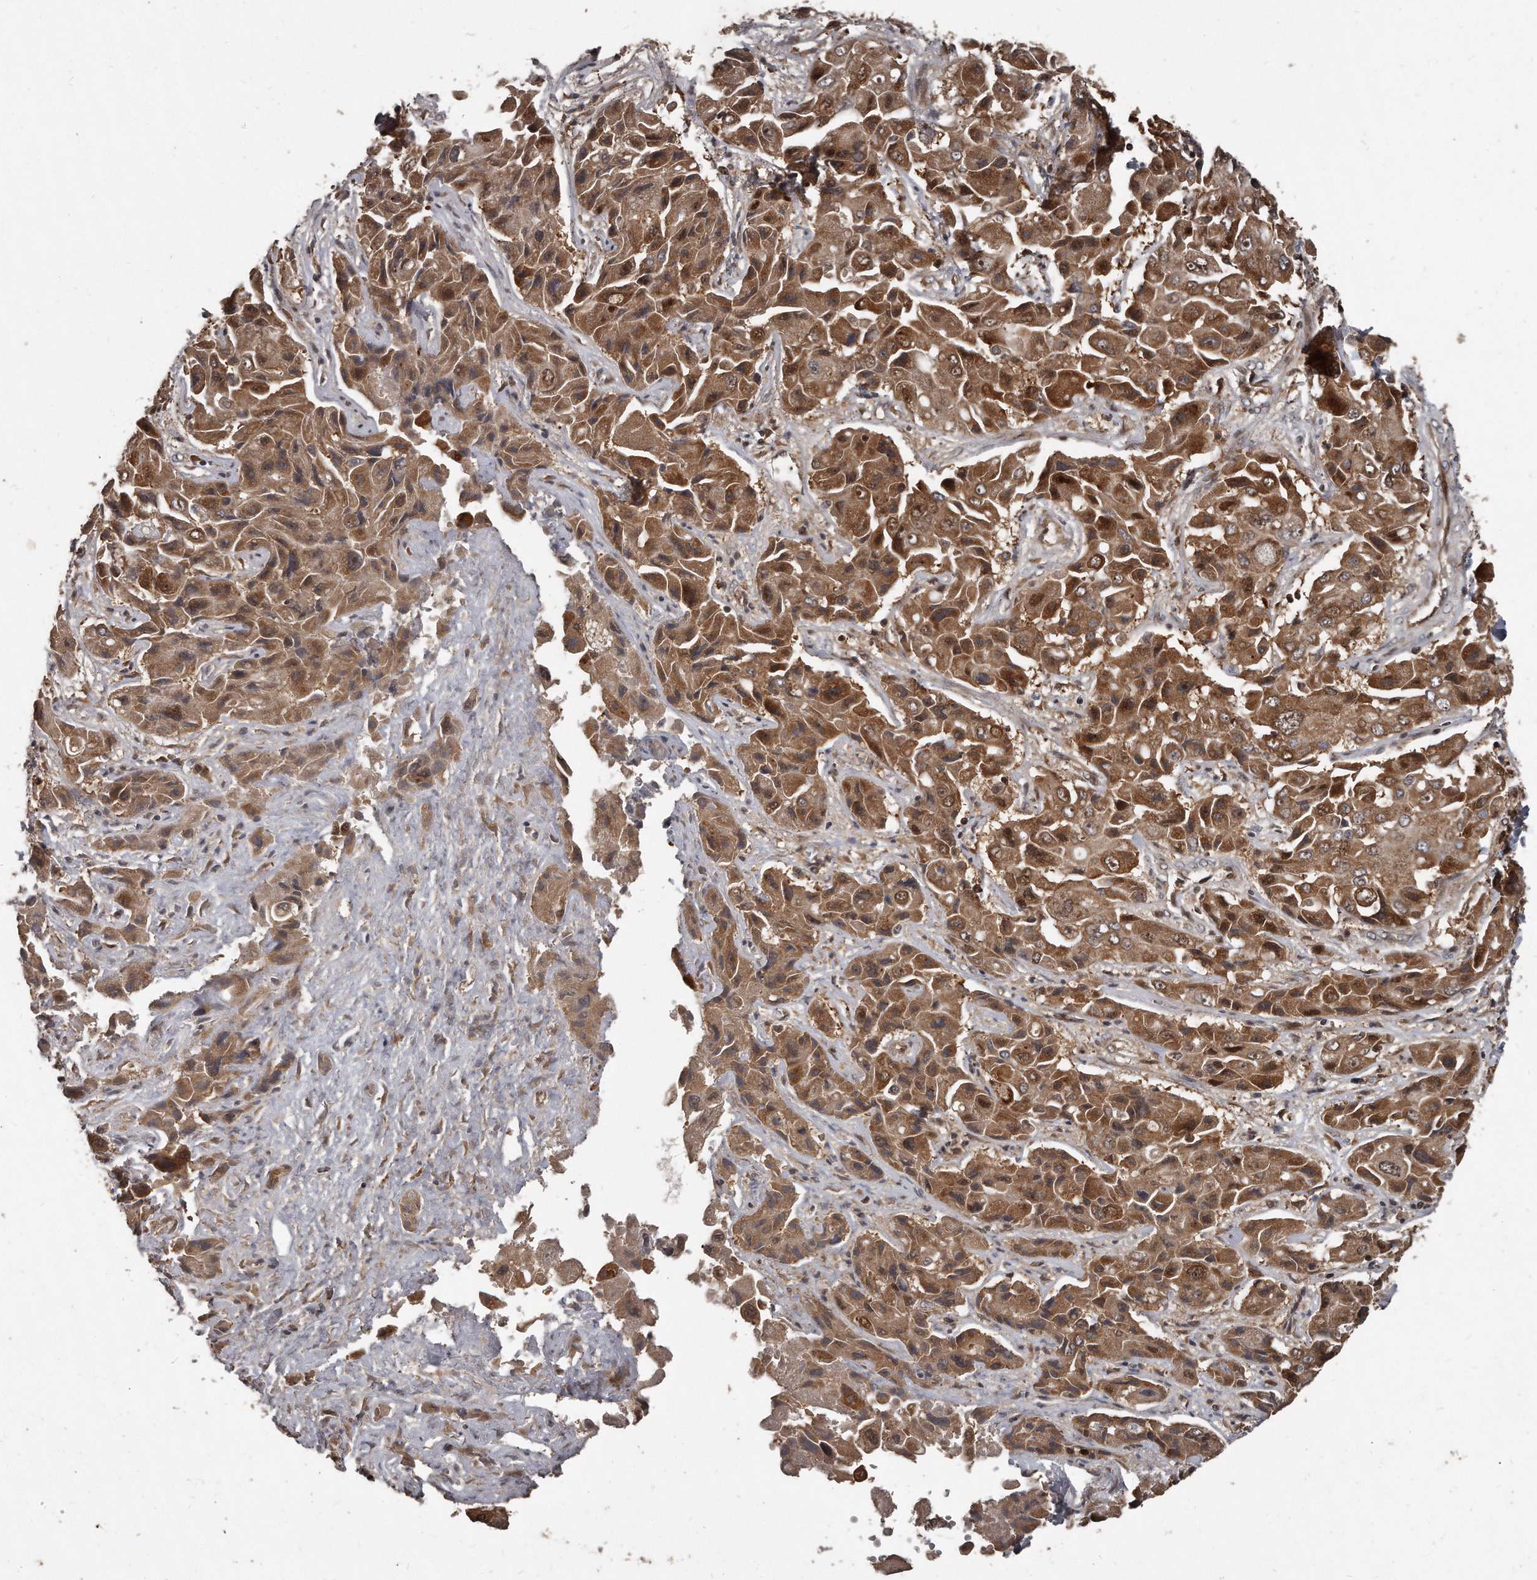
{"staining": {"intensity": "strong", "quantity": ">75%", "location": "cytoplasmic/membranous,nuclear"}, "tissue": "liver cancer", "cell_type": "Tumor cells", "image_type": "cancer", "snomed": [{"axis": "morphology", "description": "Cholangiocarcinoma"}, {"axis": "topography", "description": "Liver"}], "caption": "An image showing strong cytoplasmic/membranous and nuclear expression in about >75% of tumor cells in liver cholangiocarcinoma, as visualized by brown immunohistochemical staining.", "gene": "GCH1", "patient": {"sex": "male", "age": 67}}